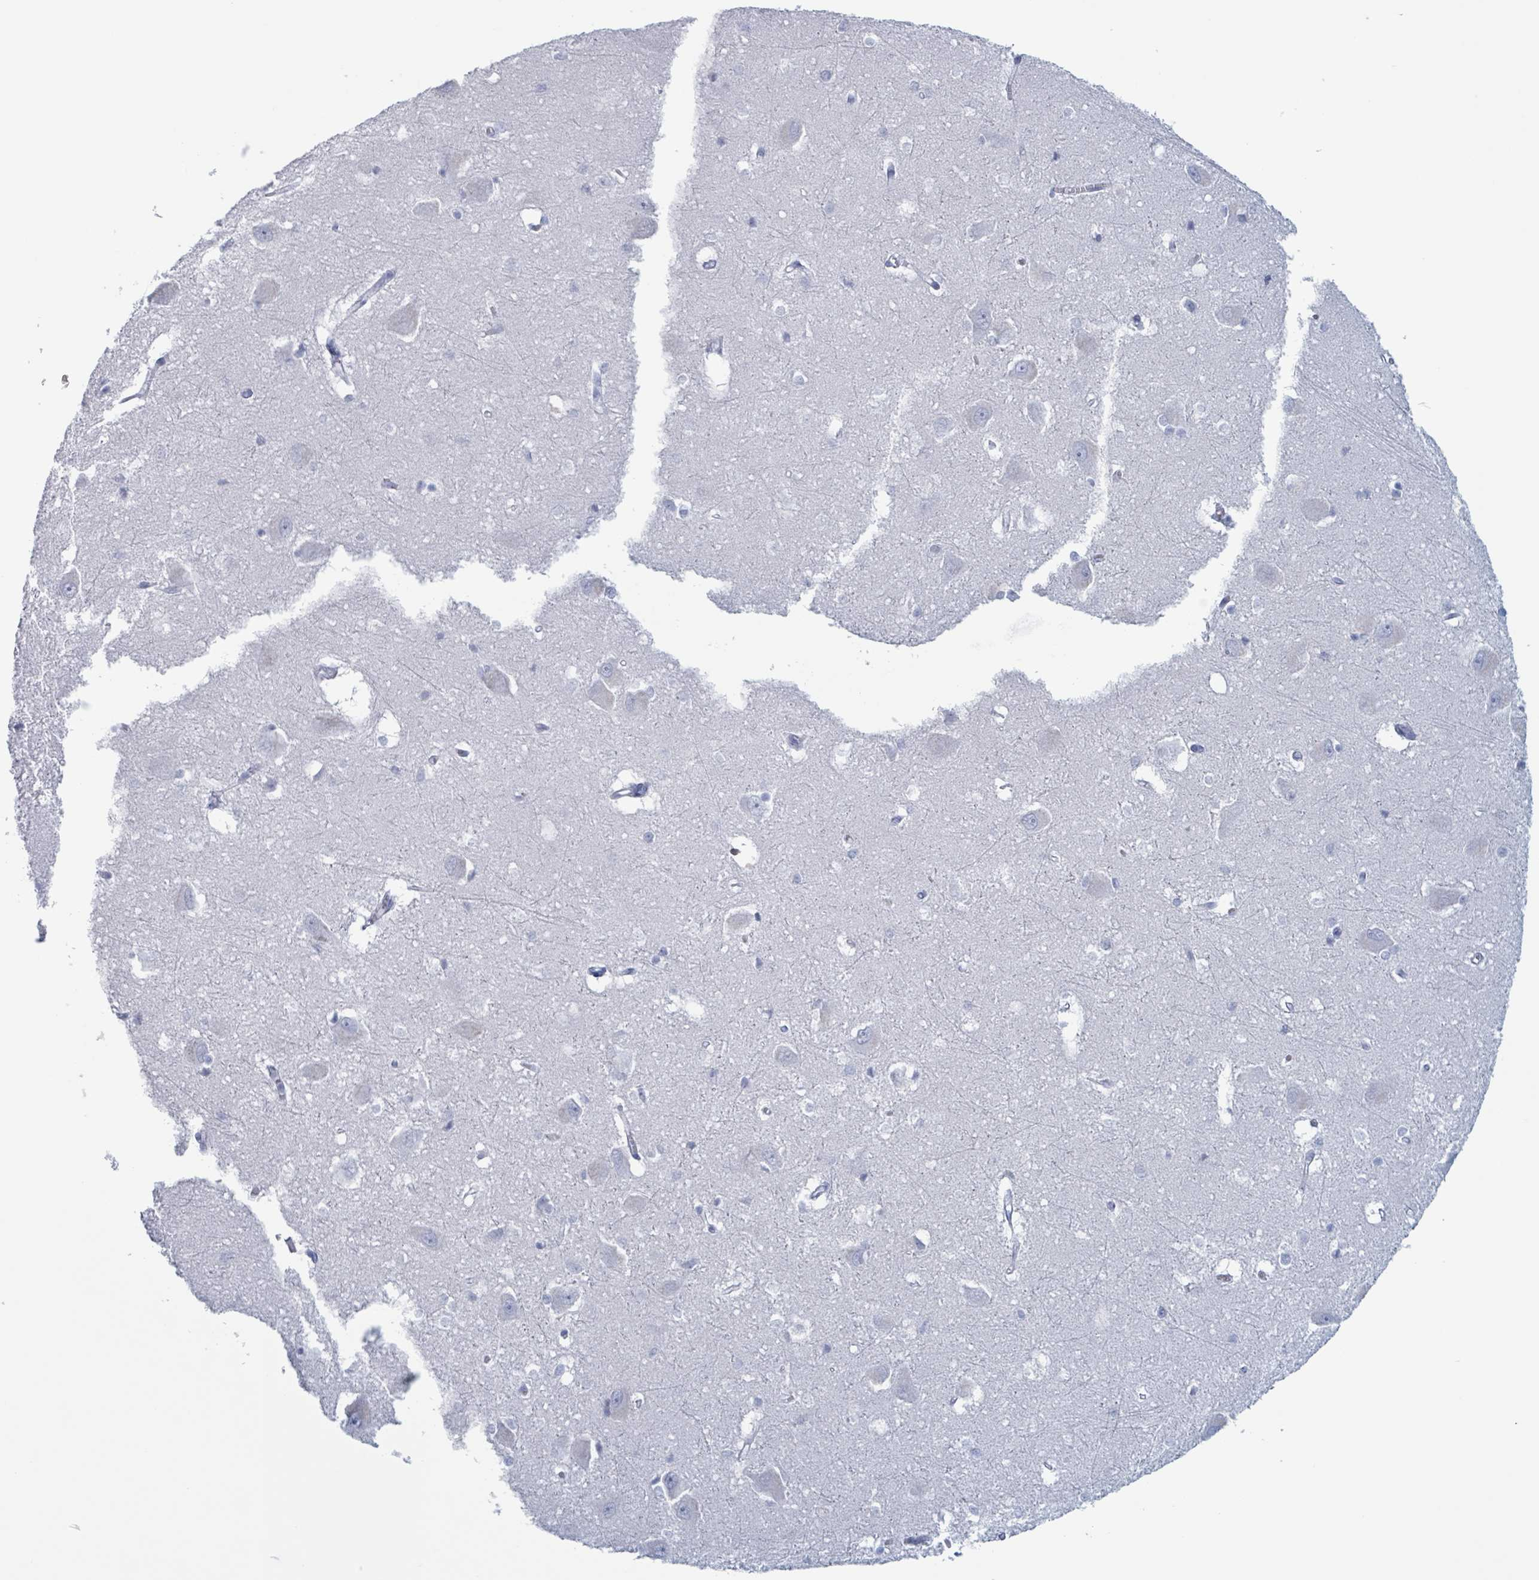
{"staining": {"intensity": "negative", "quantity": "none", "location": "none"}, "tissue": "caudate", "cell_type": "Glial cells", "image_type": "normal", "snomed": [{"axis": "morphology", "description": "Normal tissue, NOS"}, {"axis": "topography", "description": "Lateral ventricle wall"}], "caption": "High power microscopy histopathology image of an immunohistochemistry (IHC) histopathology image of benign caudate, revealing no significant expression in glial cells.", "gene": "KLK4", "patient": {"sex": "male", "age": 37}}